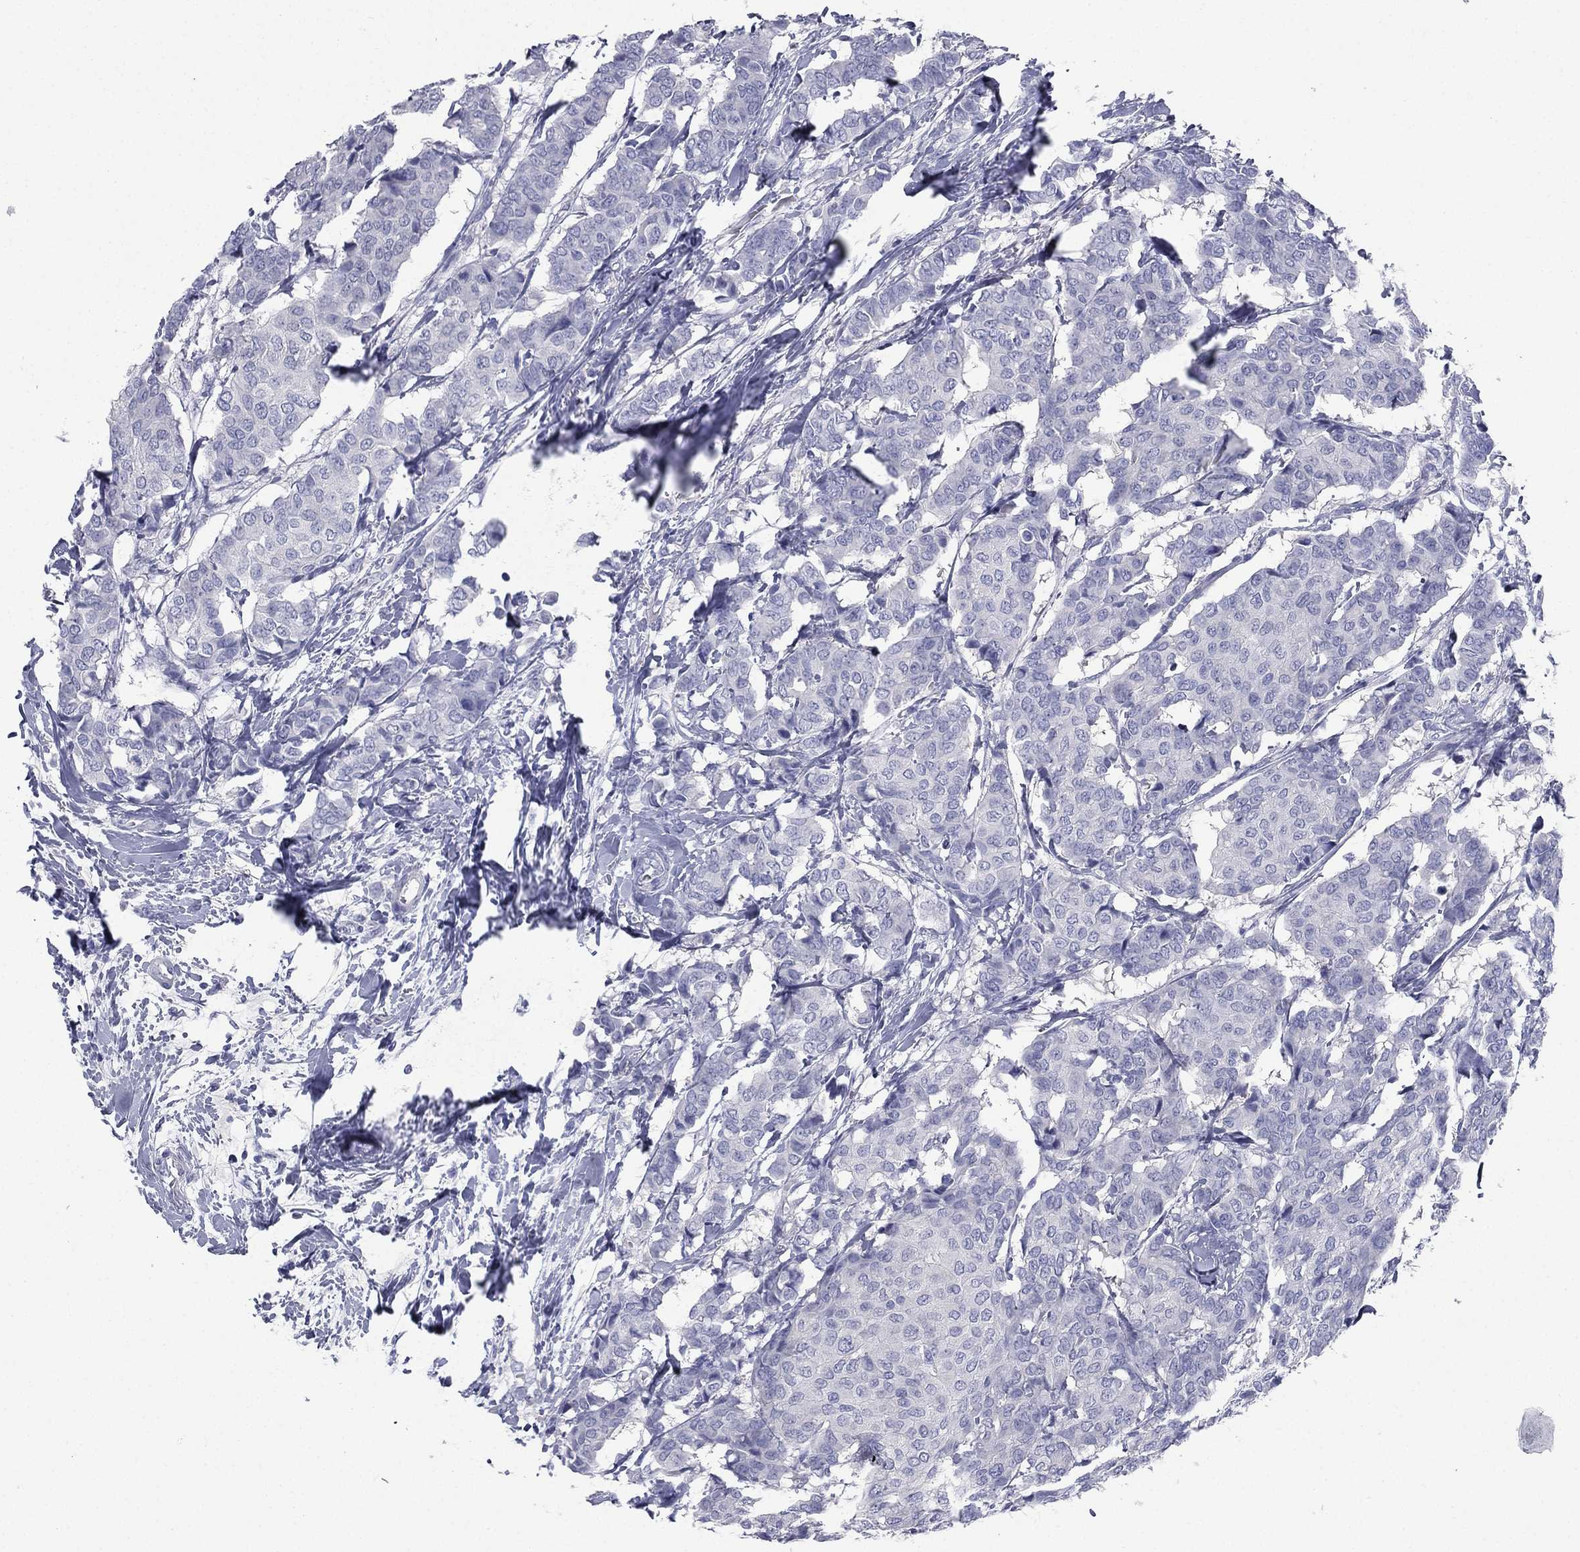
{"staining": {"intensity": "negative", "quantity": "none", "location": "none"}, "tissue": "breast cancer", "cell_type": "Tumor cells", "image_type": "cancer", "snomed": [{"axis": "morphology", "description": "Duct carcinoma"}, {"axis": "topography", "description": "Breast"}], "caption": "Breast cancer (infiltrating ductal carcinoma) was stained to show a protein in brown. There is no significant staining in tumor cells.", "gene": "FCER2", "patient": {"sex": "female", "age": 75}}